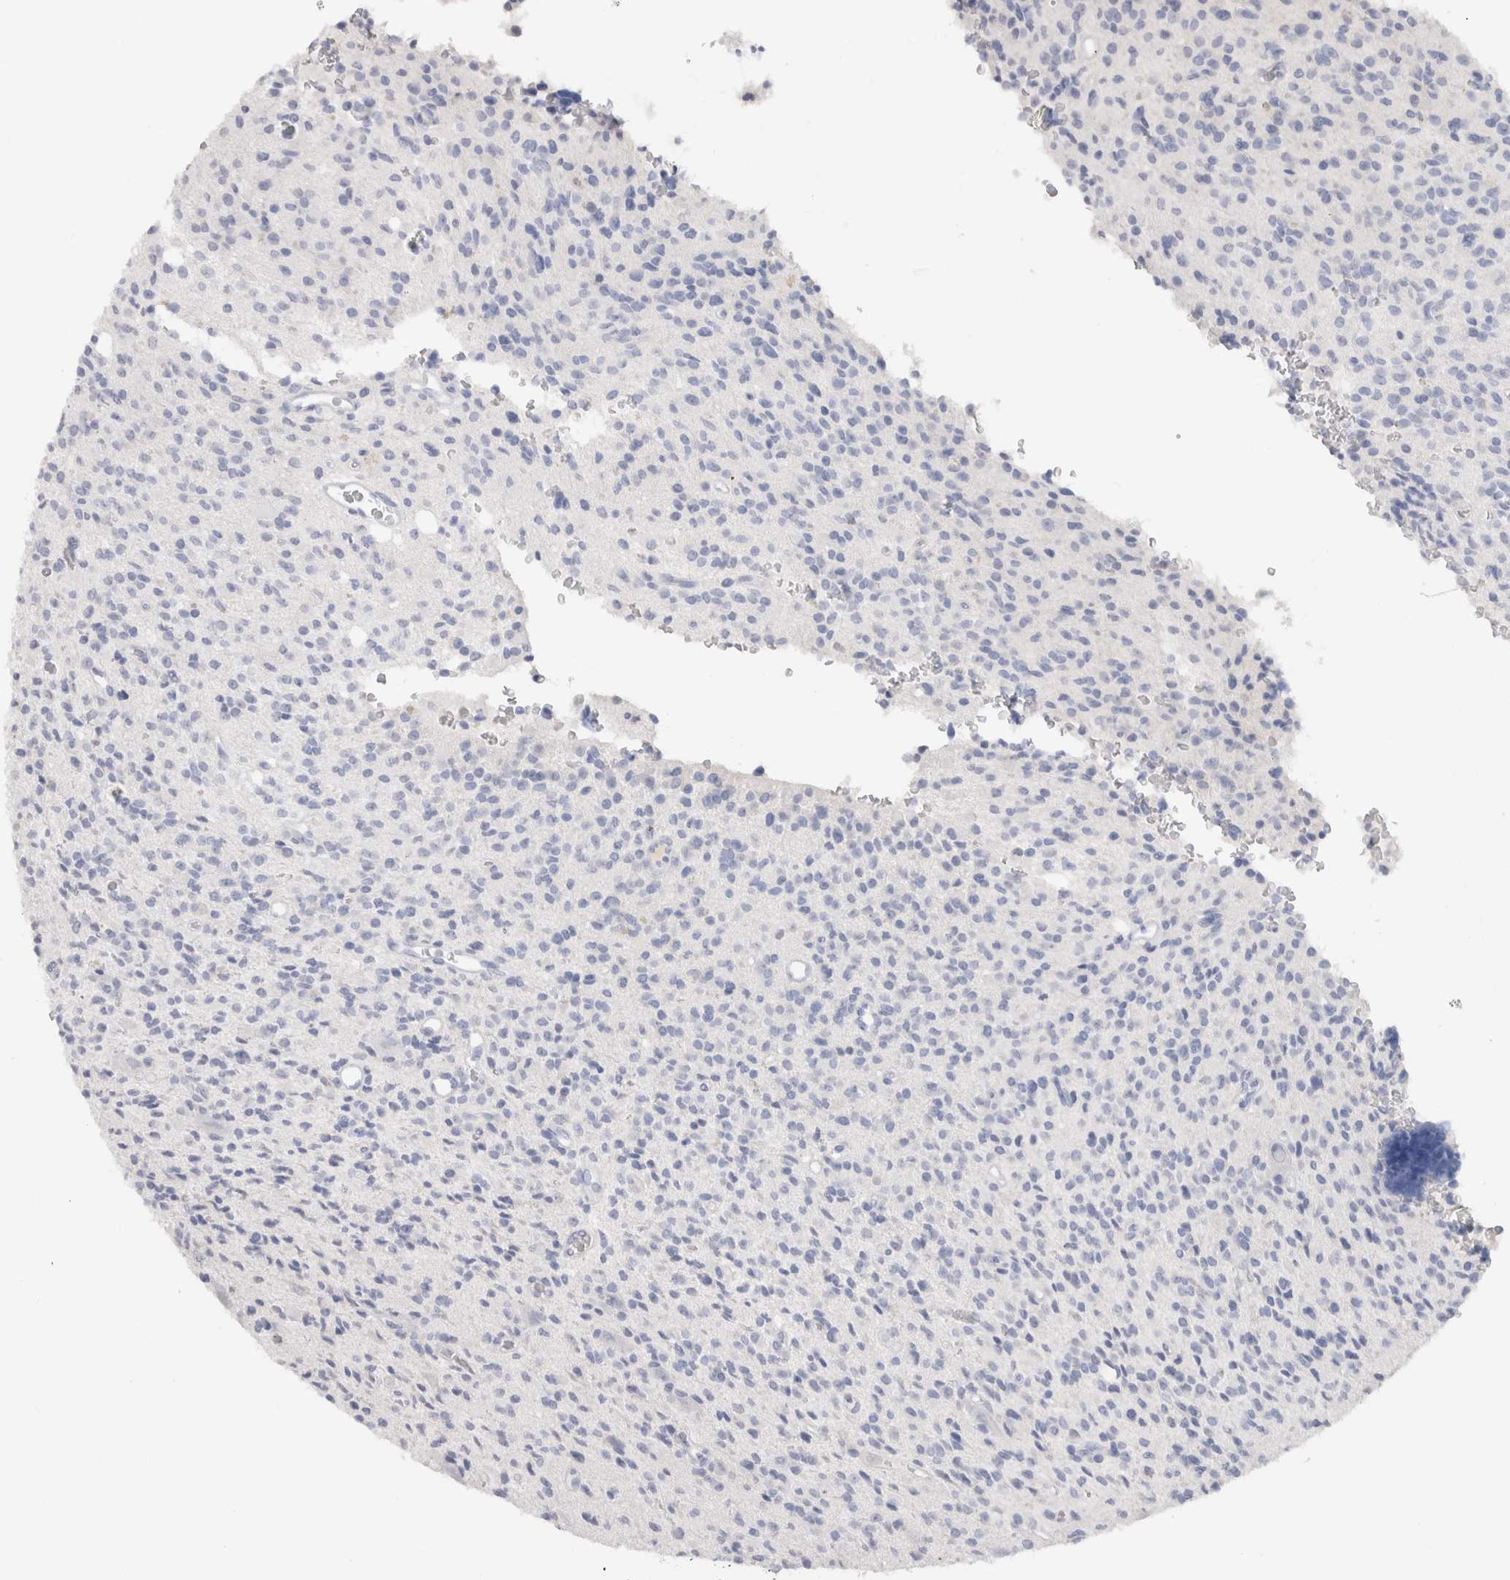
{"staining": {"intensity": "negative", "quantity": "none", "location": "none"}, "tissue": "glioma", "cell_type": "Tumor cells", "image_type": "cancer", "snomed": [{"axis": "morphology", "description": "Glioma, malignant, High grade"}, {"axis": "topography", "description": "Brain"}], "caption": "Immunohistochemical staining of human malignant glioma (high-grade) reveals no significant positivity in tumor cells.", "gene": "LAMP3", "patient": {"sex": "male", "age": 34}}